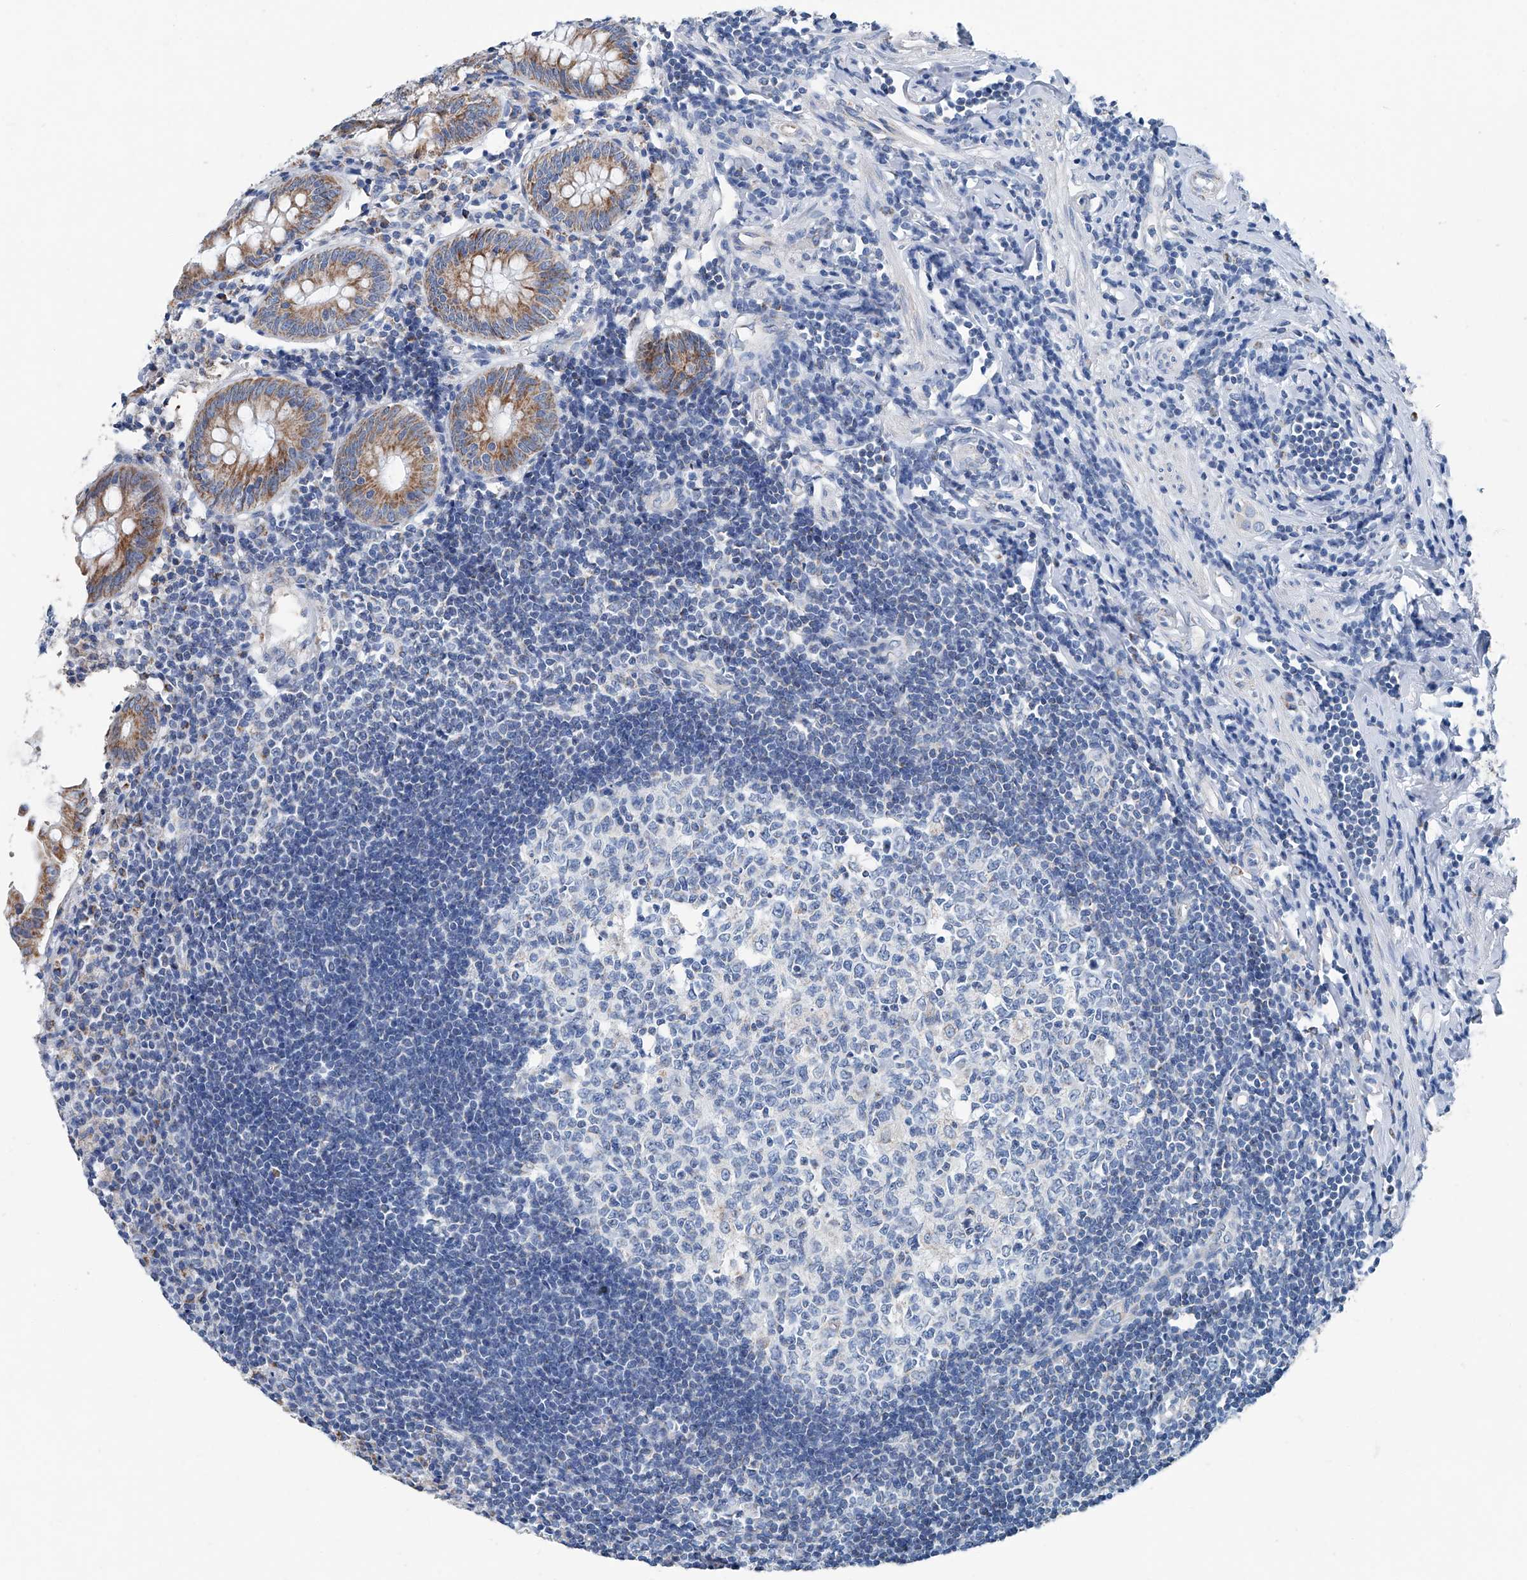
{"staining": {"intensity": "moderate", "quantity": ">75%", "location": "cytoplasmic/membranous"}, "tissue": "appendix", "cell_type": "Glandular cells", "image_type": "normal", "snomed": [{"axis": "morphology", "description": "Normal tissue, NOS"}, {"axis": "topography", "description": "Appendix"}], "caption": "Immunohistochemical staining of unremarkable human appendix displays medium levels of moderate cytoplasmic/membranous staining in approximately >75% of glandular cells.", "gene": "MT", "patient": {"sex": "female", "age": 54}}